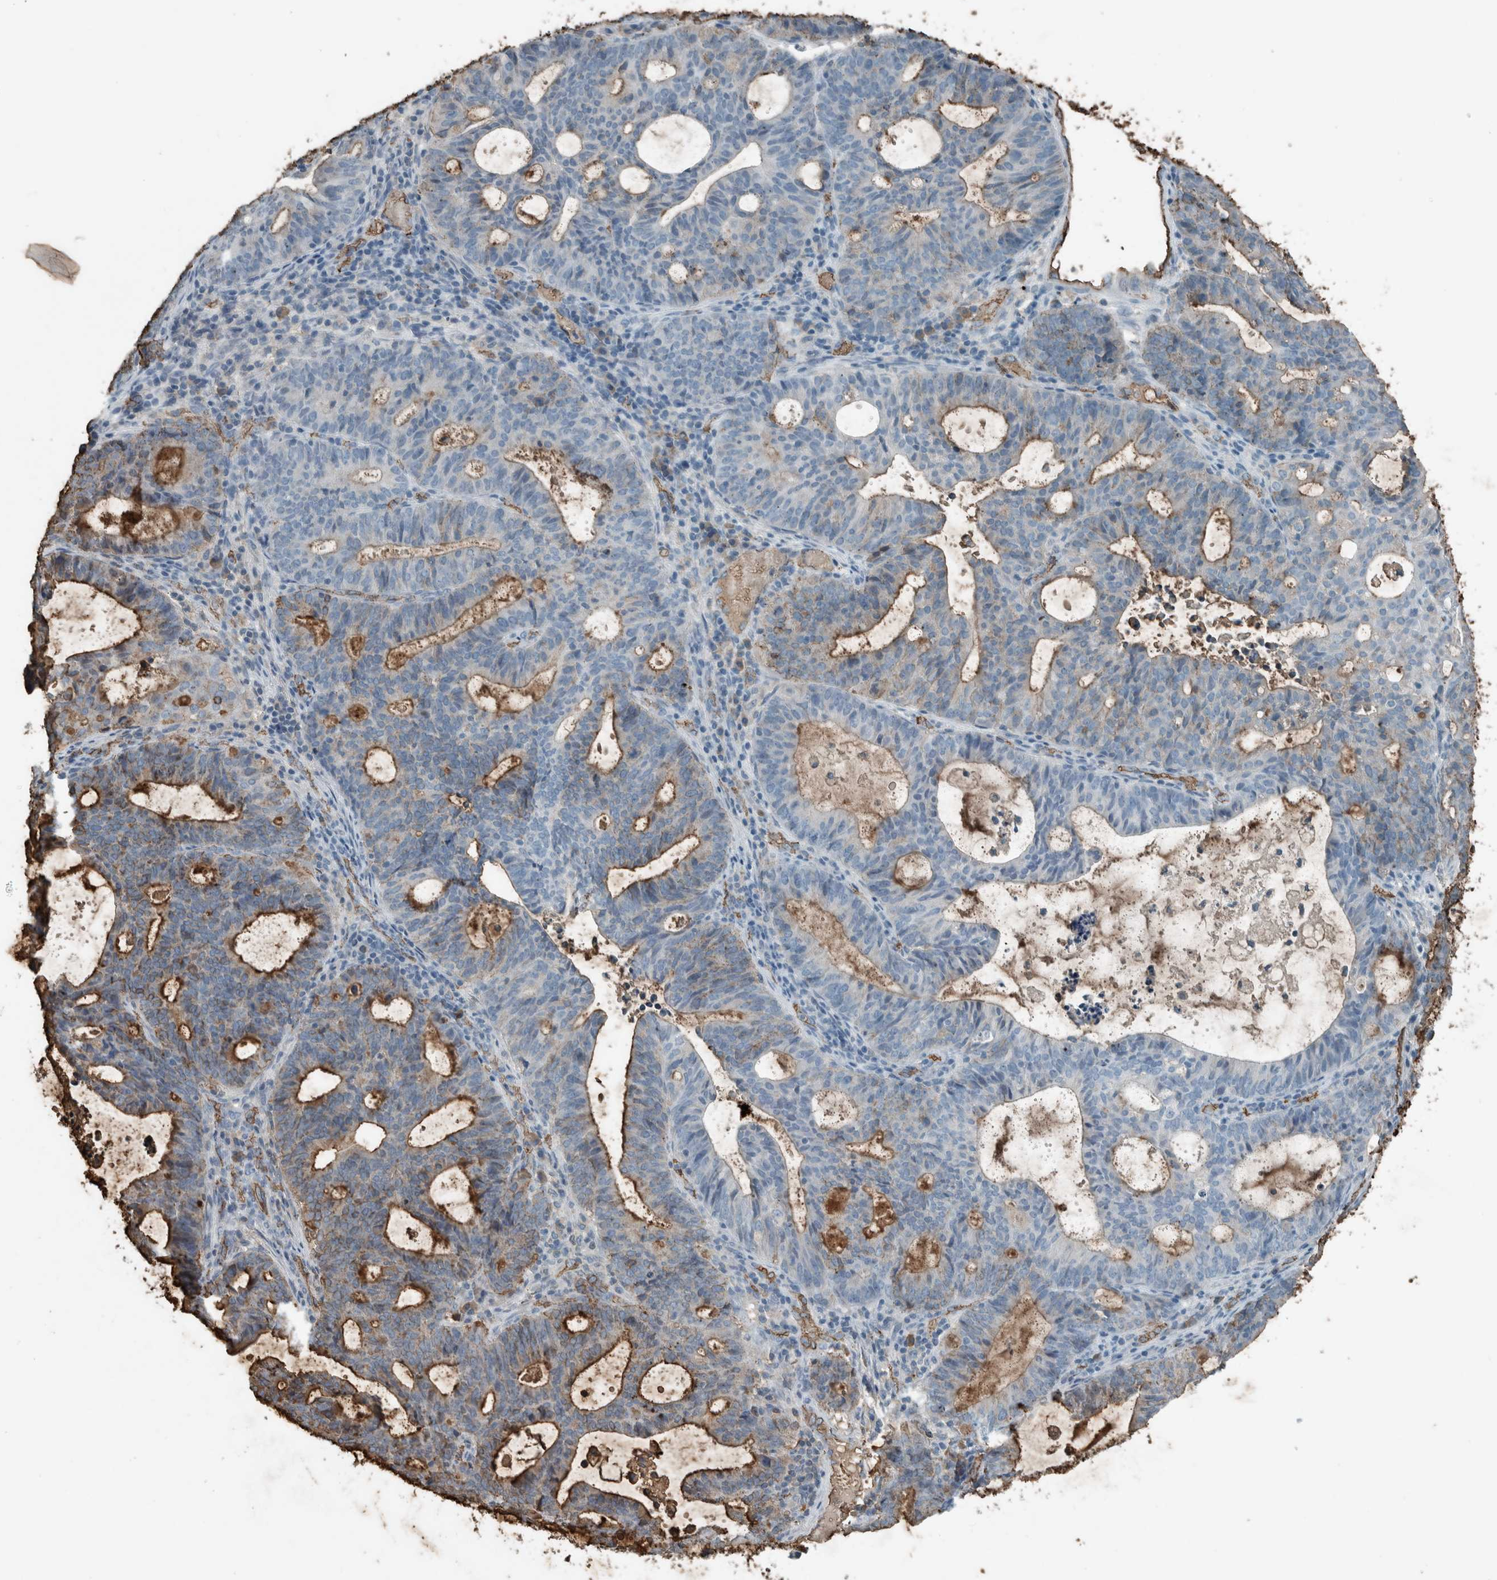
{"staining": {"intensity": "moderate", "quantity": "25%-75%", "location": "cytoplasmic/membranous"}, "tissue": "endometrial cancer", "cell_type": "Tumor cells", "image_type": "cancer", "snomed": [{"axis": "morphology", "description": "Adenocarcinoma, NOS"}, {"axis": "topography", "description": "Uterus"}], "caption": "There is medium levels of moderate cytoplasmic/membranous staining in tumor cells of adenocarcinoma (endometrial), as demonstrated by immunohistochemical staining (brown color).", "gene": "LBP", "patient": {"sex": "female", "age": 83}}